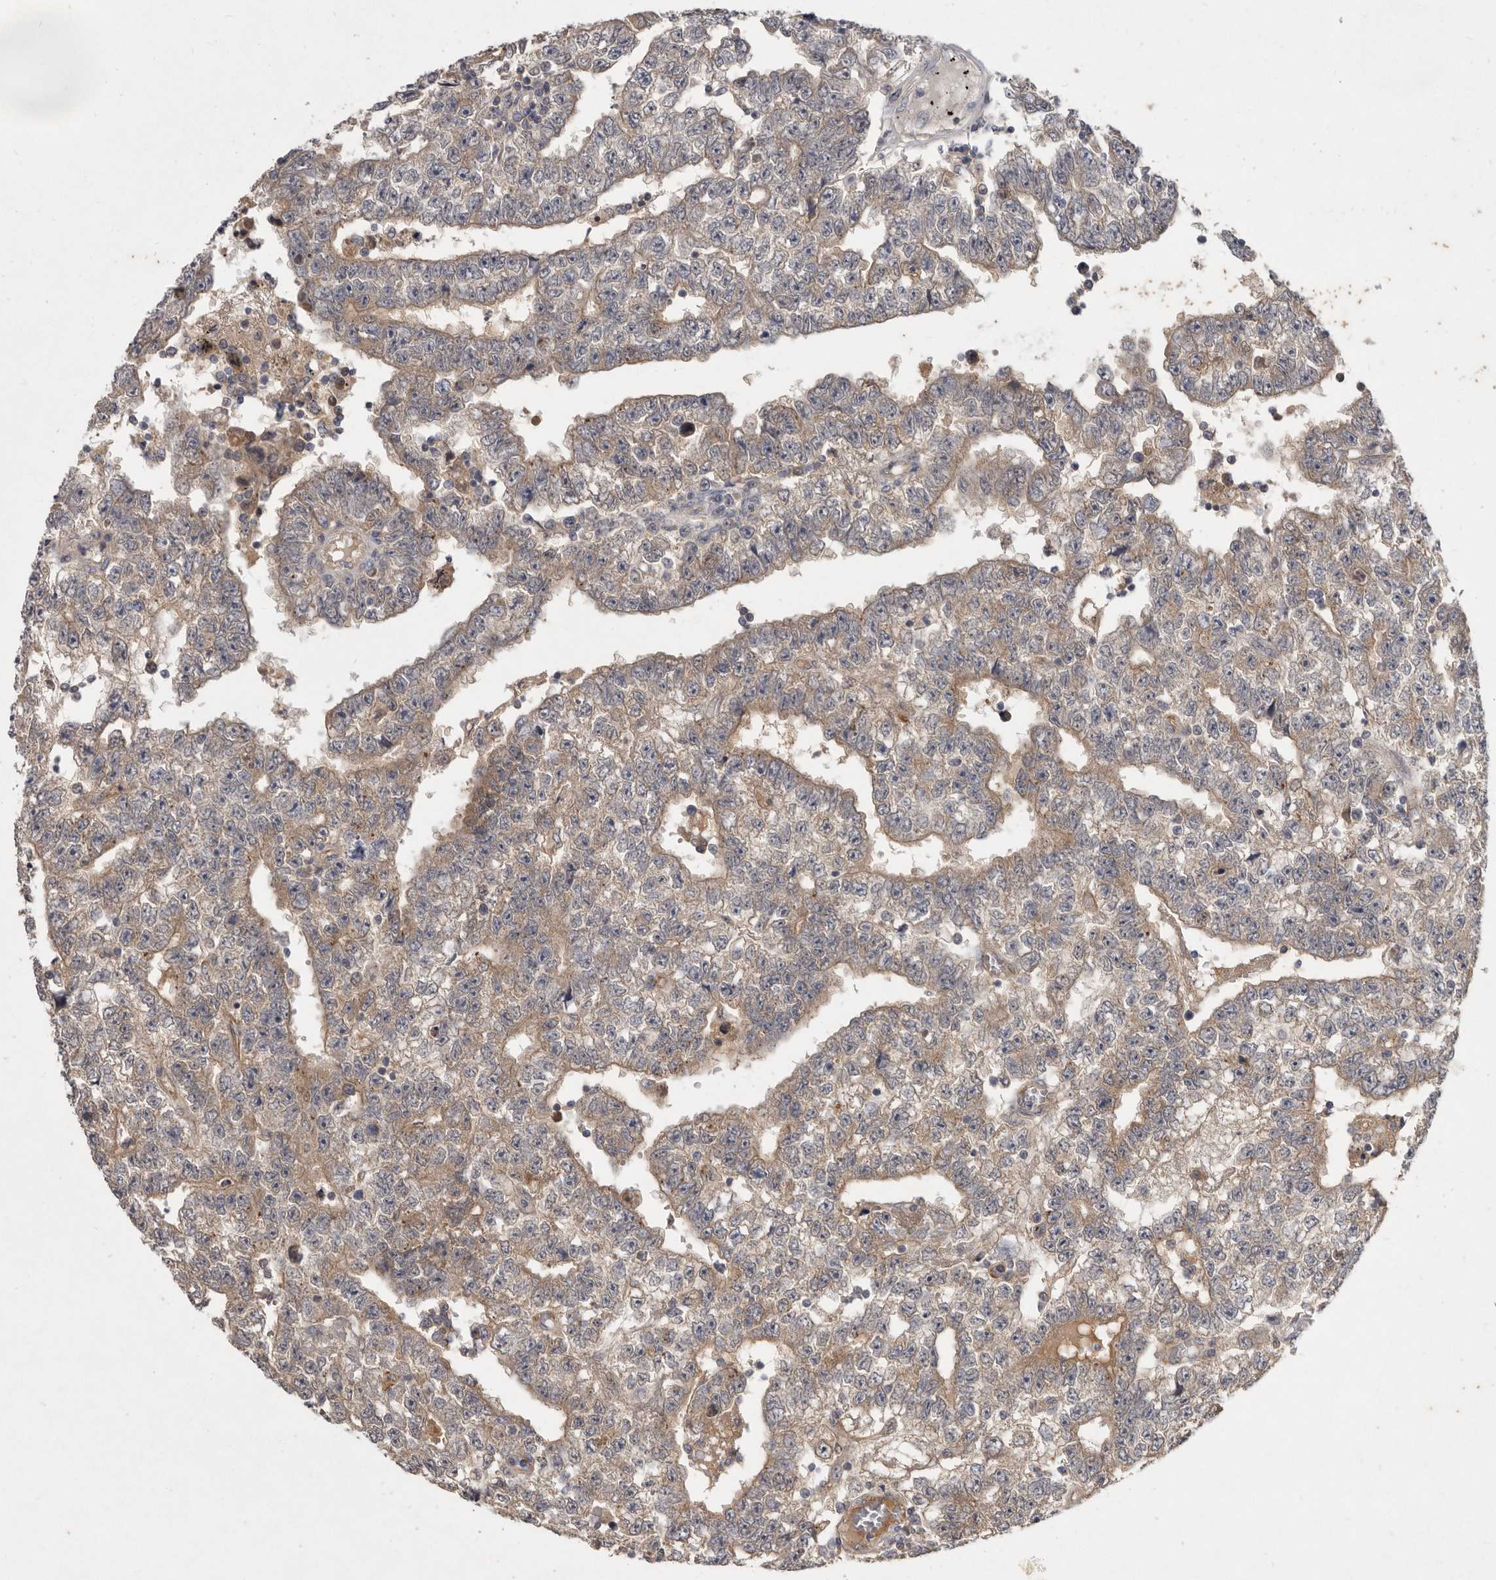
{"staining": {"intensity": "weak", "quantity": "<25%", "location": "cytoplasmic/membranous"}, "tissue": "testis cancer", "cell_type": "Tumor cells", "image_type": "cancer", "snomed": [{"axis": "morphology", "description": "Carcinoma, Embryonal, NOS"}, {"axis": "topography", "description": "Testis"}], "caption": "The image demonstrates no staining of tumor cells in testis cancer.", "gene": "SLC22A1", "patient": {"sex": "male", "age": 25}}